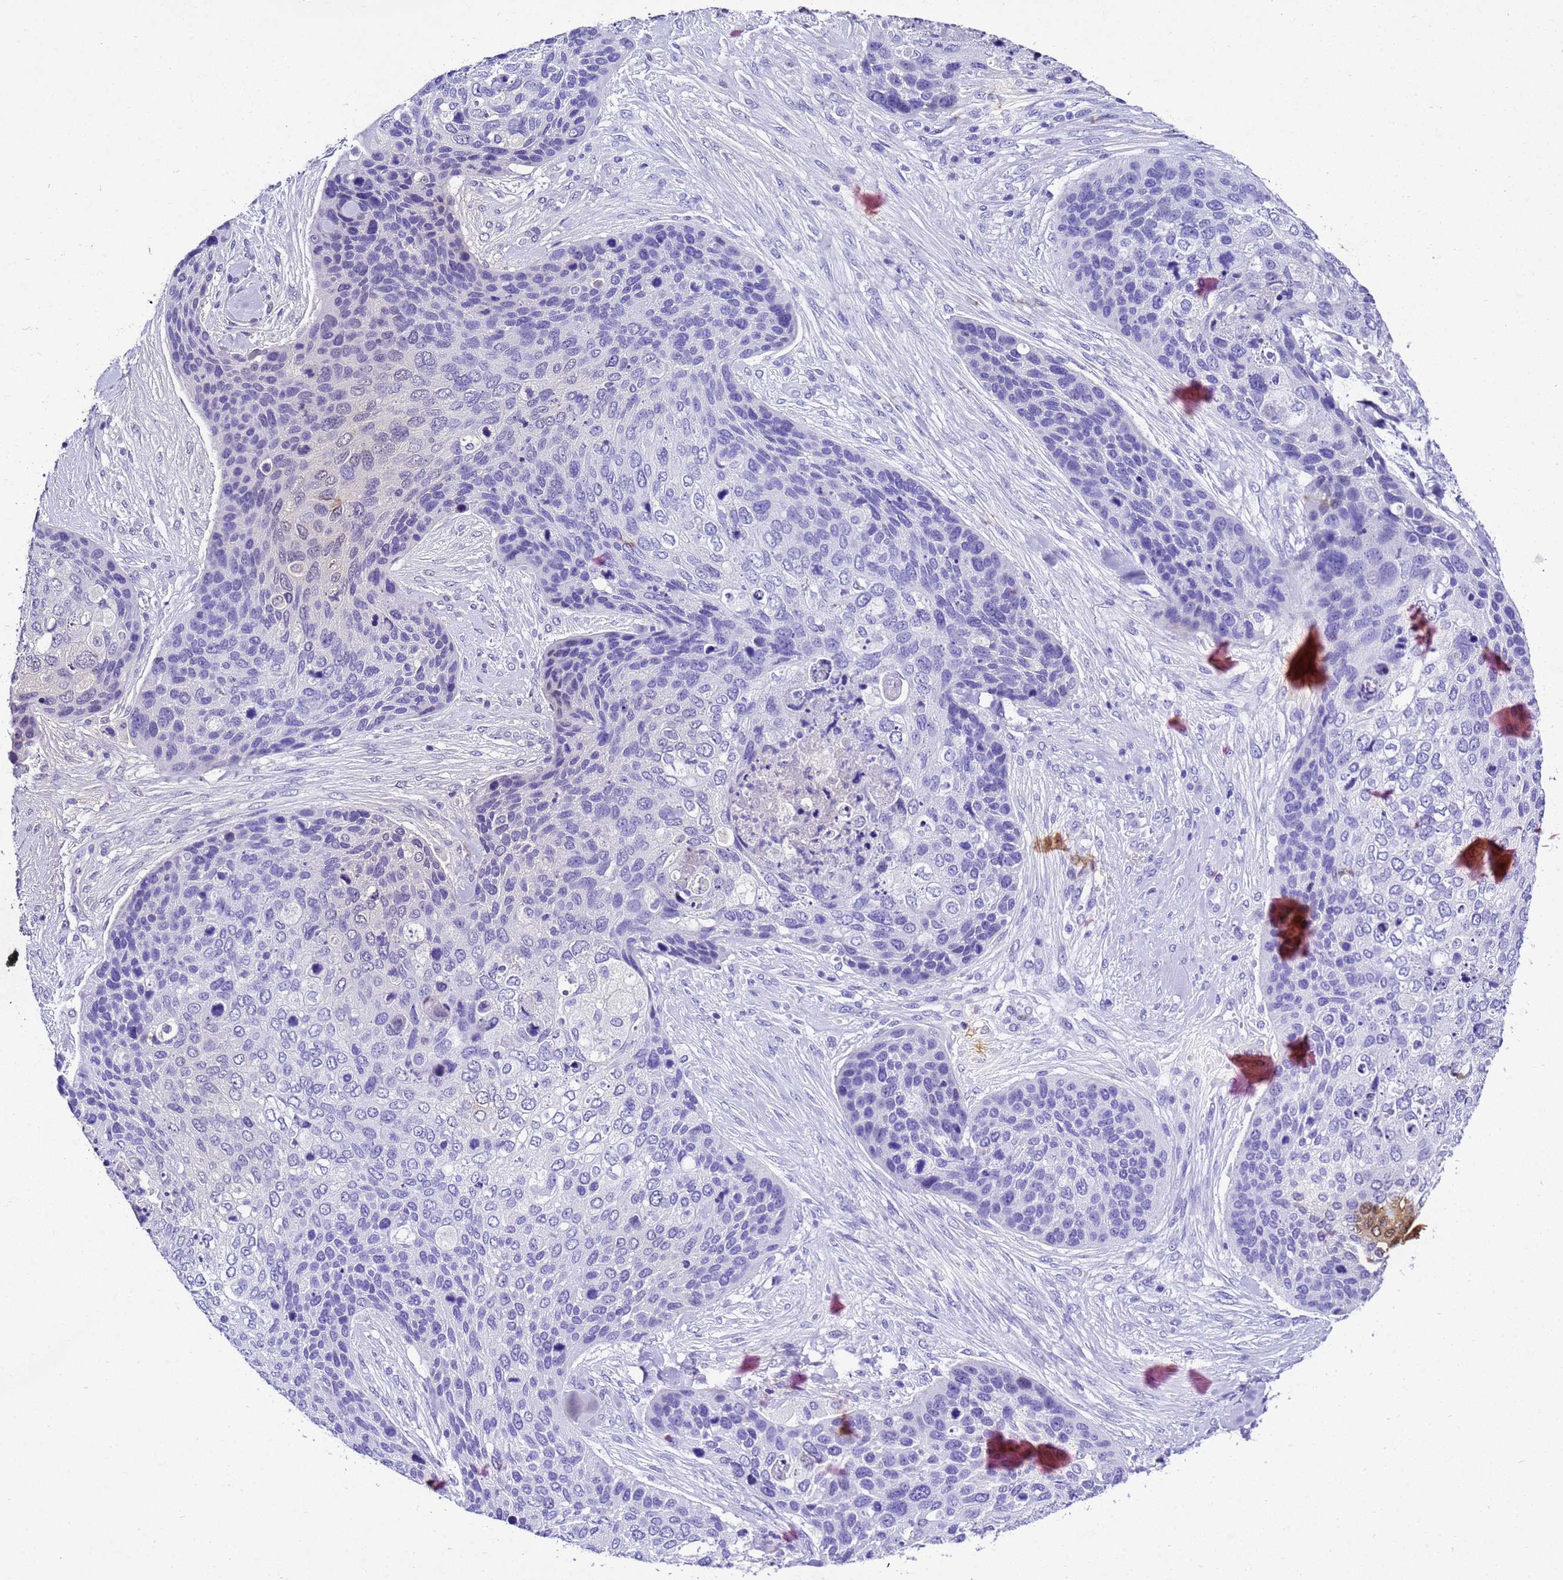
{"staining": {"intensity": "moderate", "quantity": "<25%", "location": "cytoplasmic/membranous,nuclear"}, "tissue": "skin cancer", "cell_type": "Tumor cells", "image_type": "cancer", "snomed": [{"axis": "morphology", "description": "Basal cell carcinoma"}, {"axis": "topography", "description": "Skin"}], "caption": "Protein expression analysis of skin cancer shows moderate cytoplasmic/membranous and nuclear positivity in approximately <25% of tumor cells.", "gene": "UGT2B10", "patient": {"sex": "female", "age": 74}}